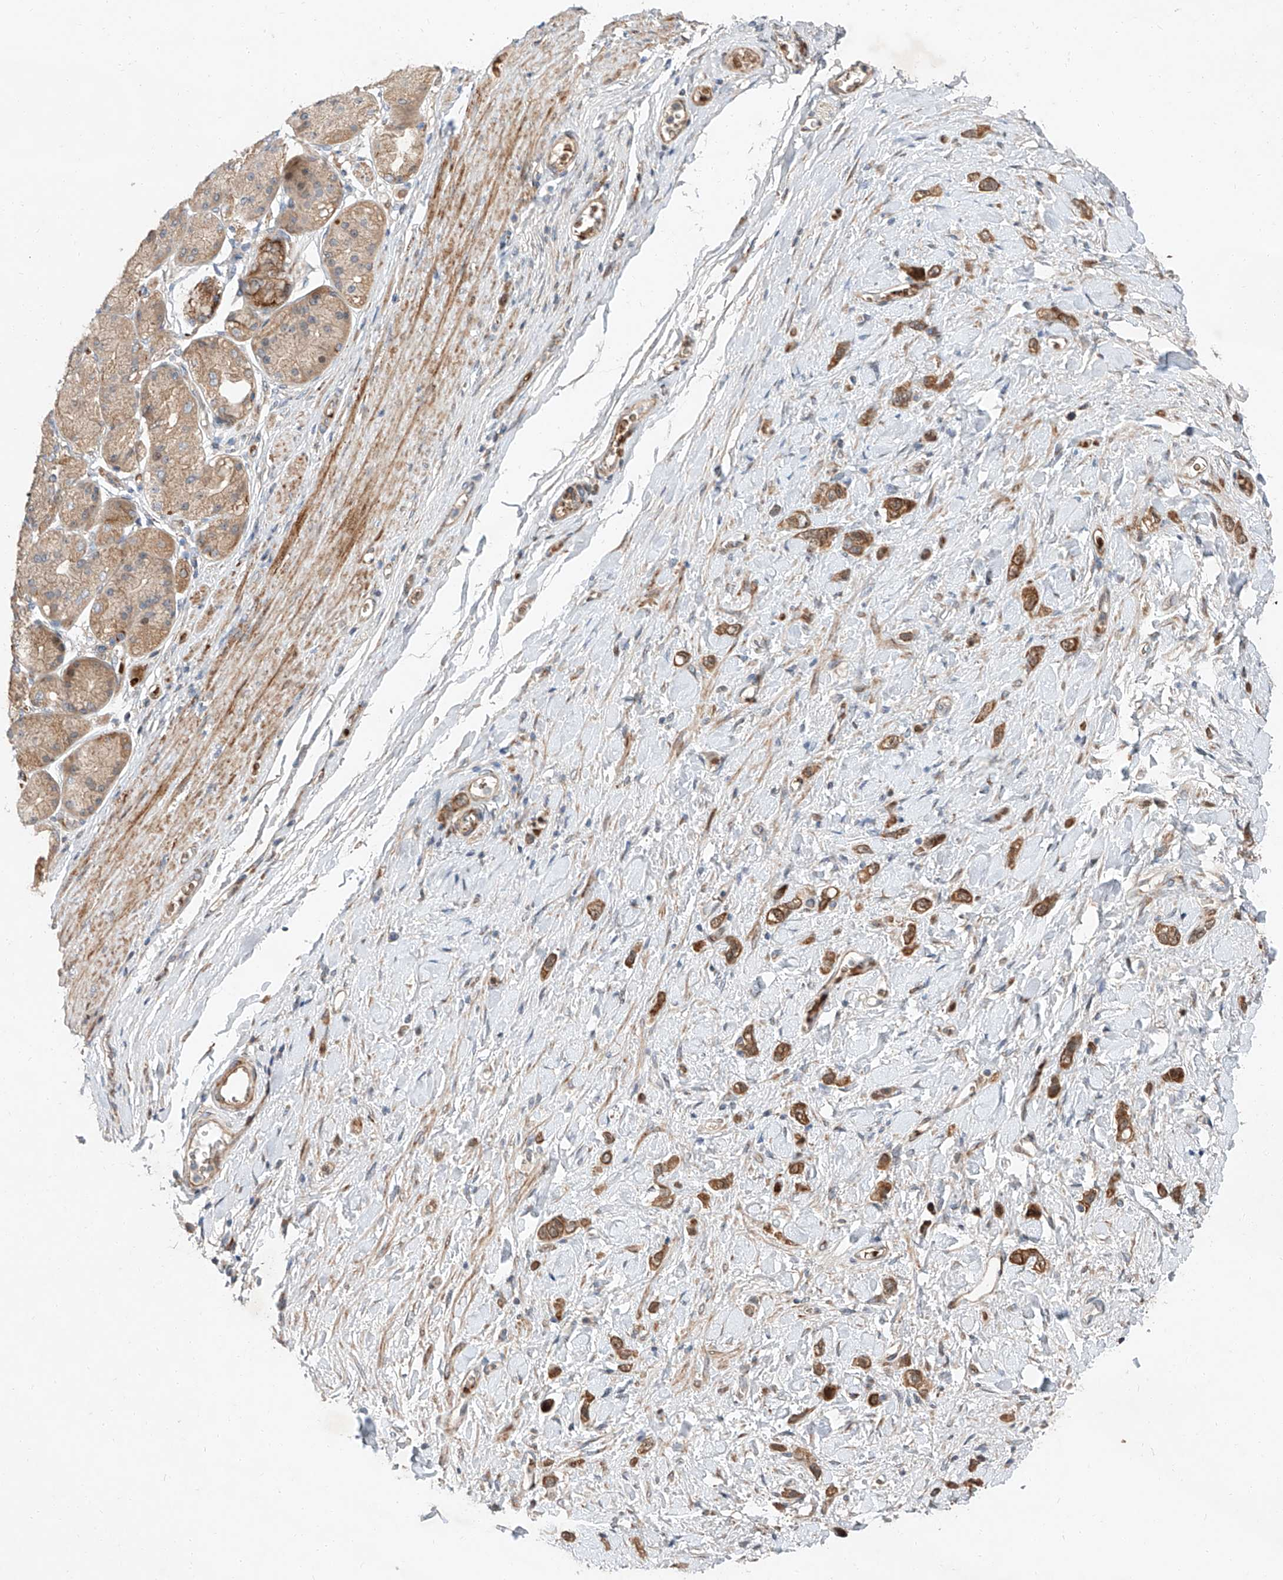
{"staining": {"intensity": "moderate", "quantity": ">75%", "location": "cytoplasmic/membranous"}, "tissue": "stomach cancer", "cell_type": "Tumor cells", "image_type": "cancer", "snomed": [{"axis": "morphology", "description": "Adenocarcinoma, NOS"}, {"axis": "topography", "description": "Stomach"}], "caption": "There is medium levels of moderate cytoplasmic/membranous expression in tumor cells of stomach adenocarcinoma, as demonstrated by immunohistochemical staining (brown color).", "gene": "USF3", "patient": {"sex": "female", "age": 65}}